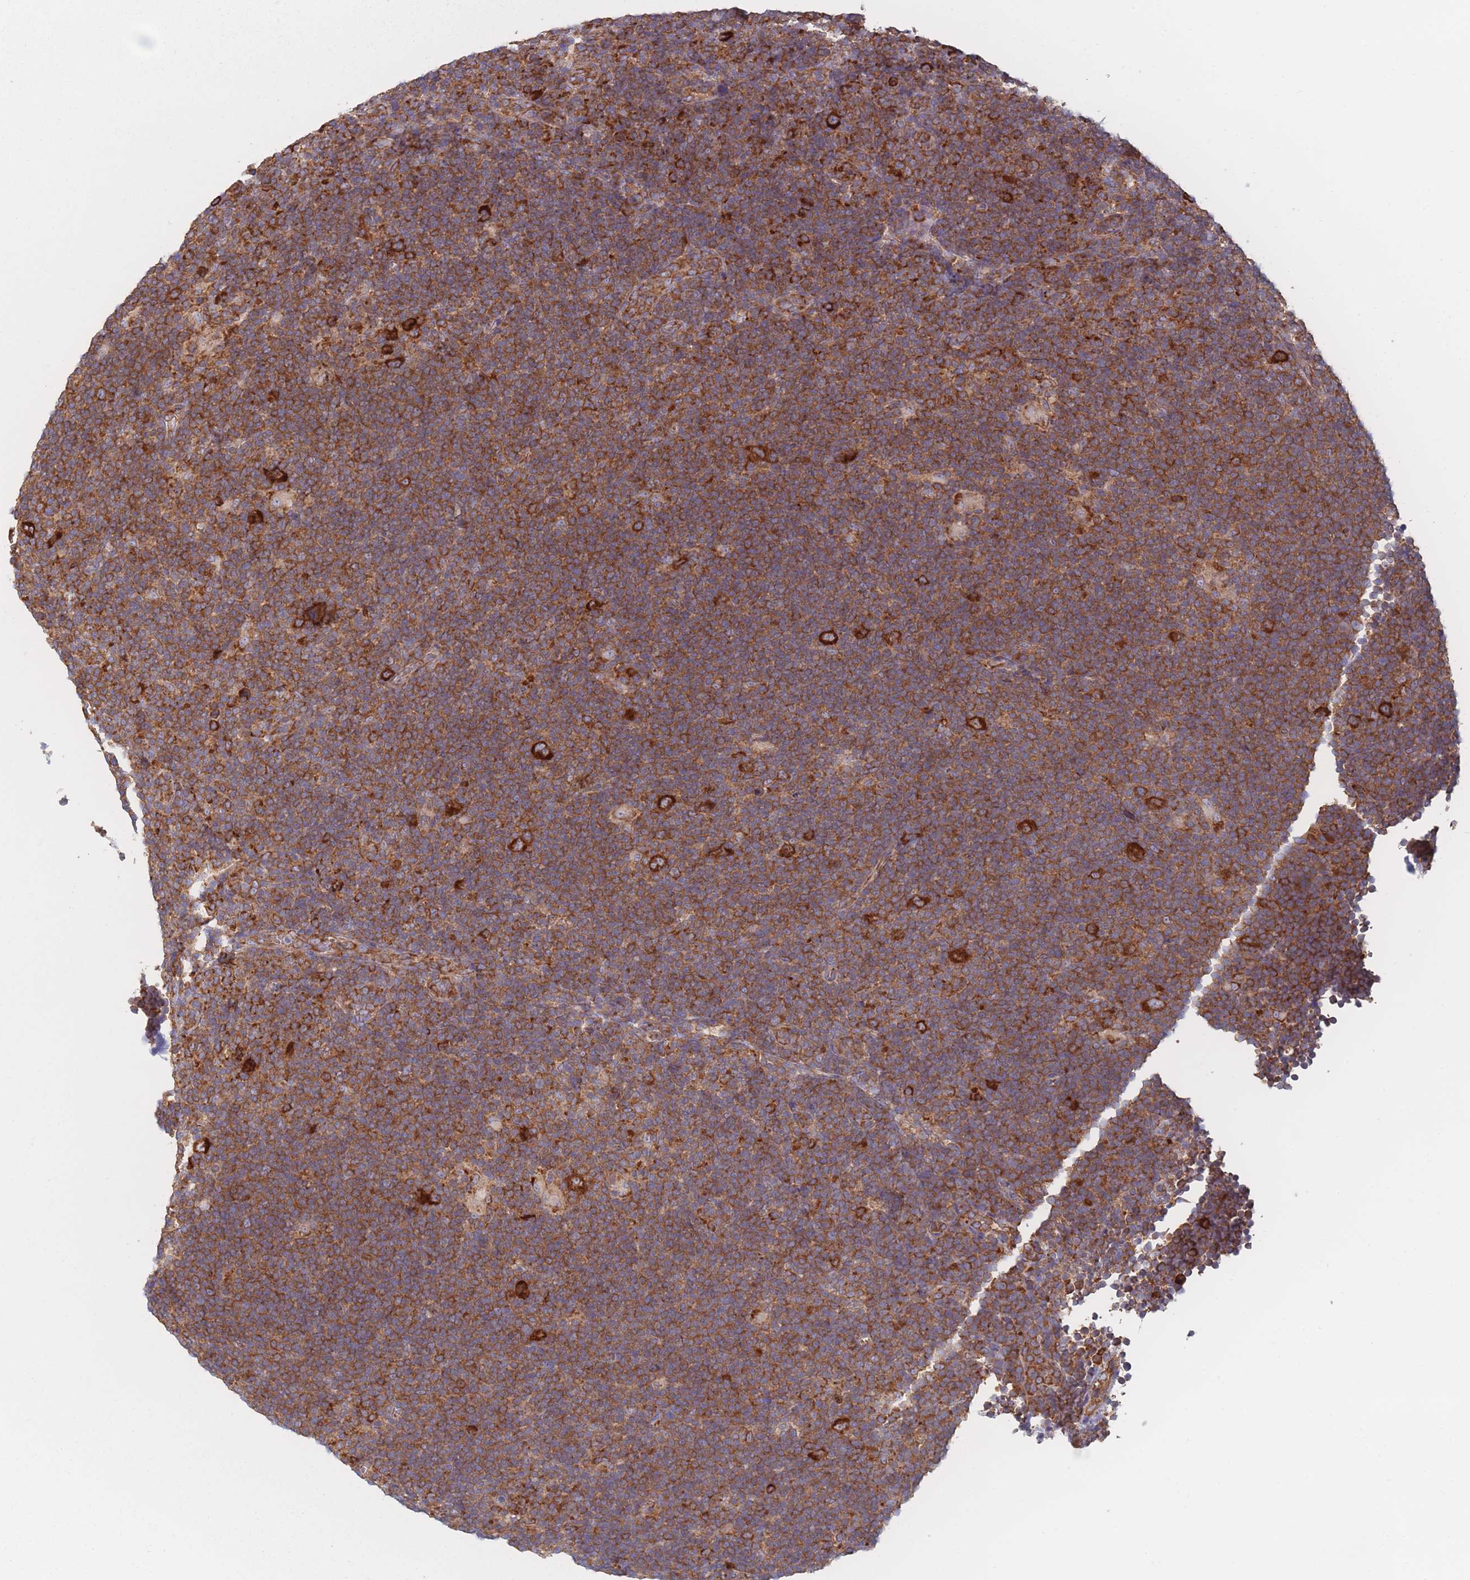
{"staining": {"intensity": "strong", "quantity": ">75%", "location": "cytoplasmic/membranous"}, "tissue": "lymphoma", "cell_type": "Tumor cells", "image_type": "cancer", "snomed": [{"axis": "morphology", "description": "Hodgkin's disease, NOS"}, {"axis": "topography", "description": "Lymph node"}], "caption": "An immunohistochemistry photomicrograph of tumor tissue is shown. Protein staining in brown shows strong cytoplasmic/membranous positivity in Hodgkin's disease within tumor cells.", "gene": "EEF1B2", "patient": {"sex": "female", "age": 57}}